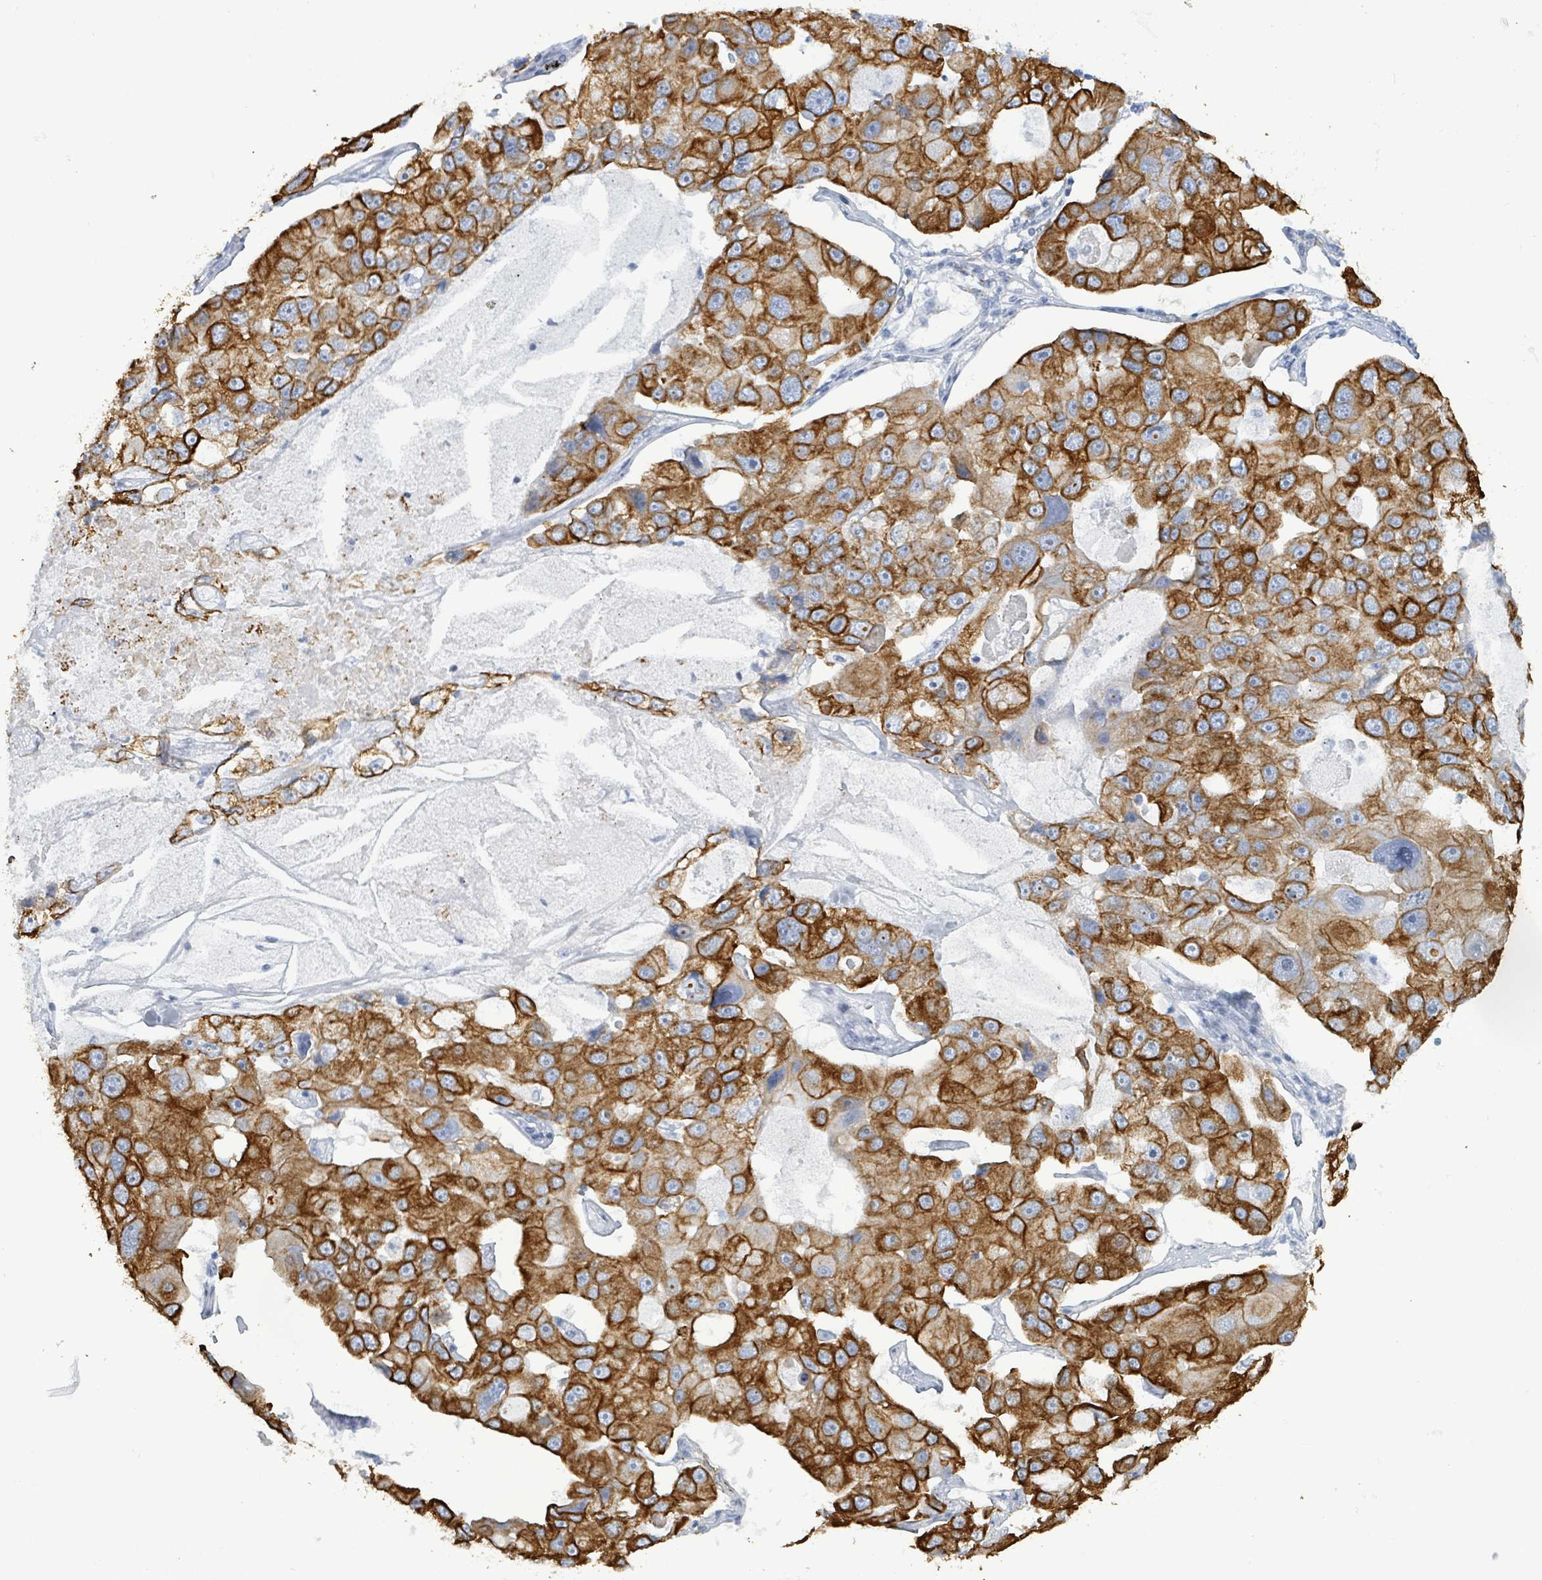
{"staining": {"intensity": "strong", "quantity": ">75%", "location": "cytoplasmic/membranous"}, "tissue": "lung cancer", "cell_type": "Tumor cells", "image_type": "cancer", "snomed": [{"axis": "morphology", "description": "Adenocarcinoma, NOS"}, {"axis": "topography", "description": "Lung"}], "caption": "This is an image of IHC staining of lung adenocarcinoma, which shows strong positivity in the cytoplasmic/membranous of tumor cells.", "gene": "KRT8", "patient": {"sex": "female", "age": 54}}